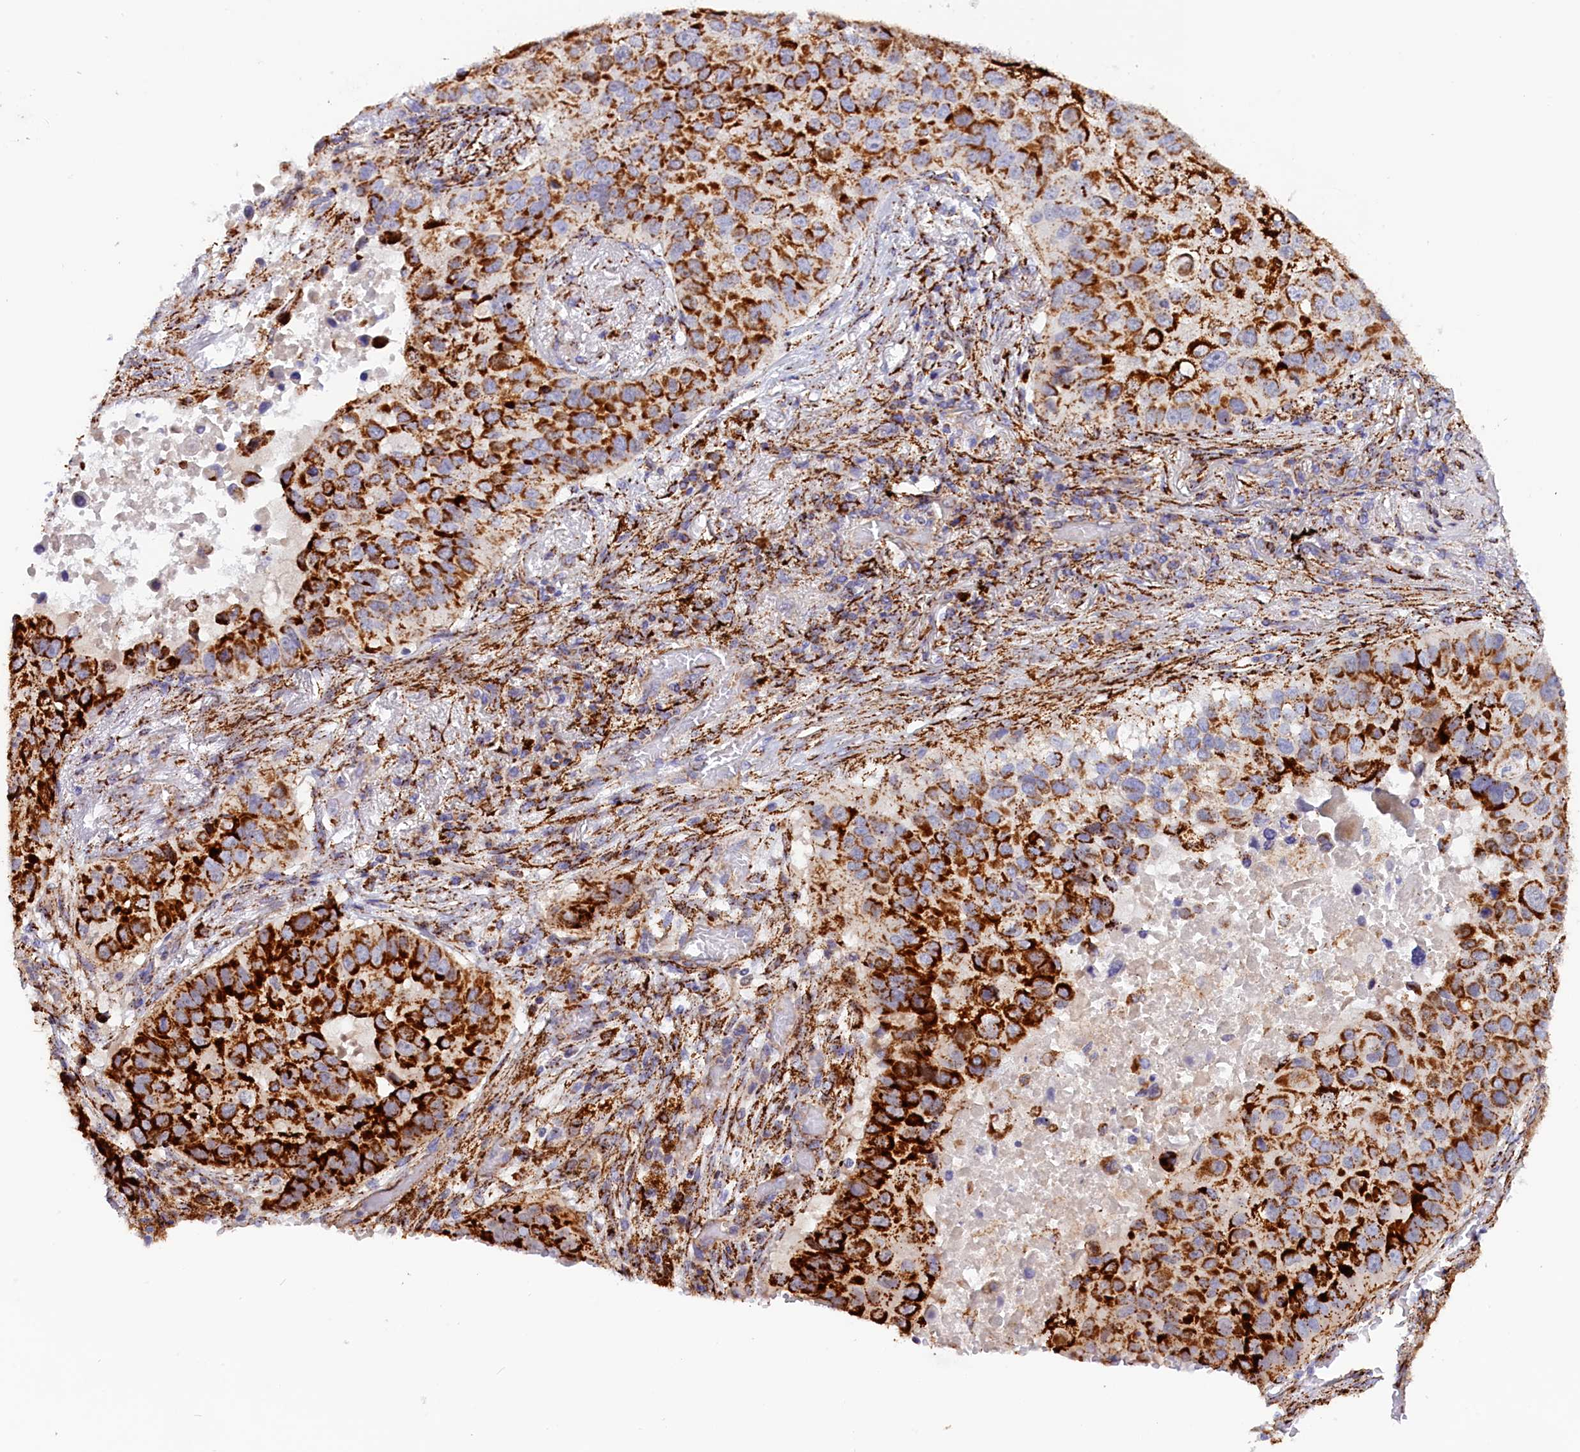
{"staining": {"intensity": "strong", "quantity": ">75%", "location": "cytoplasmic/membranous"}, "tissue": "lung cancer", "cell_type": "Tumor cells", "image_type": "cancer", "snomed": [{"axis": "morphology", "description": "Squamous cell carcinoma, NOS"}, {"axis": "topography", "description": "Lung"}], "caption": "High-magnification brightfield microscopy of lung cancer stained with DAB (3,3'-diaminobenzidine) (brown) and counterstained with hematoxylin (blue). tumor cells exhibit strong cytoplasmic/membranous staining is present in about>75% of cells.", "gene": "AKTIP", "patient": {"sex": "male", "age": 57}}